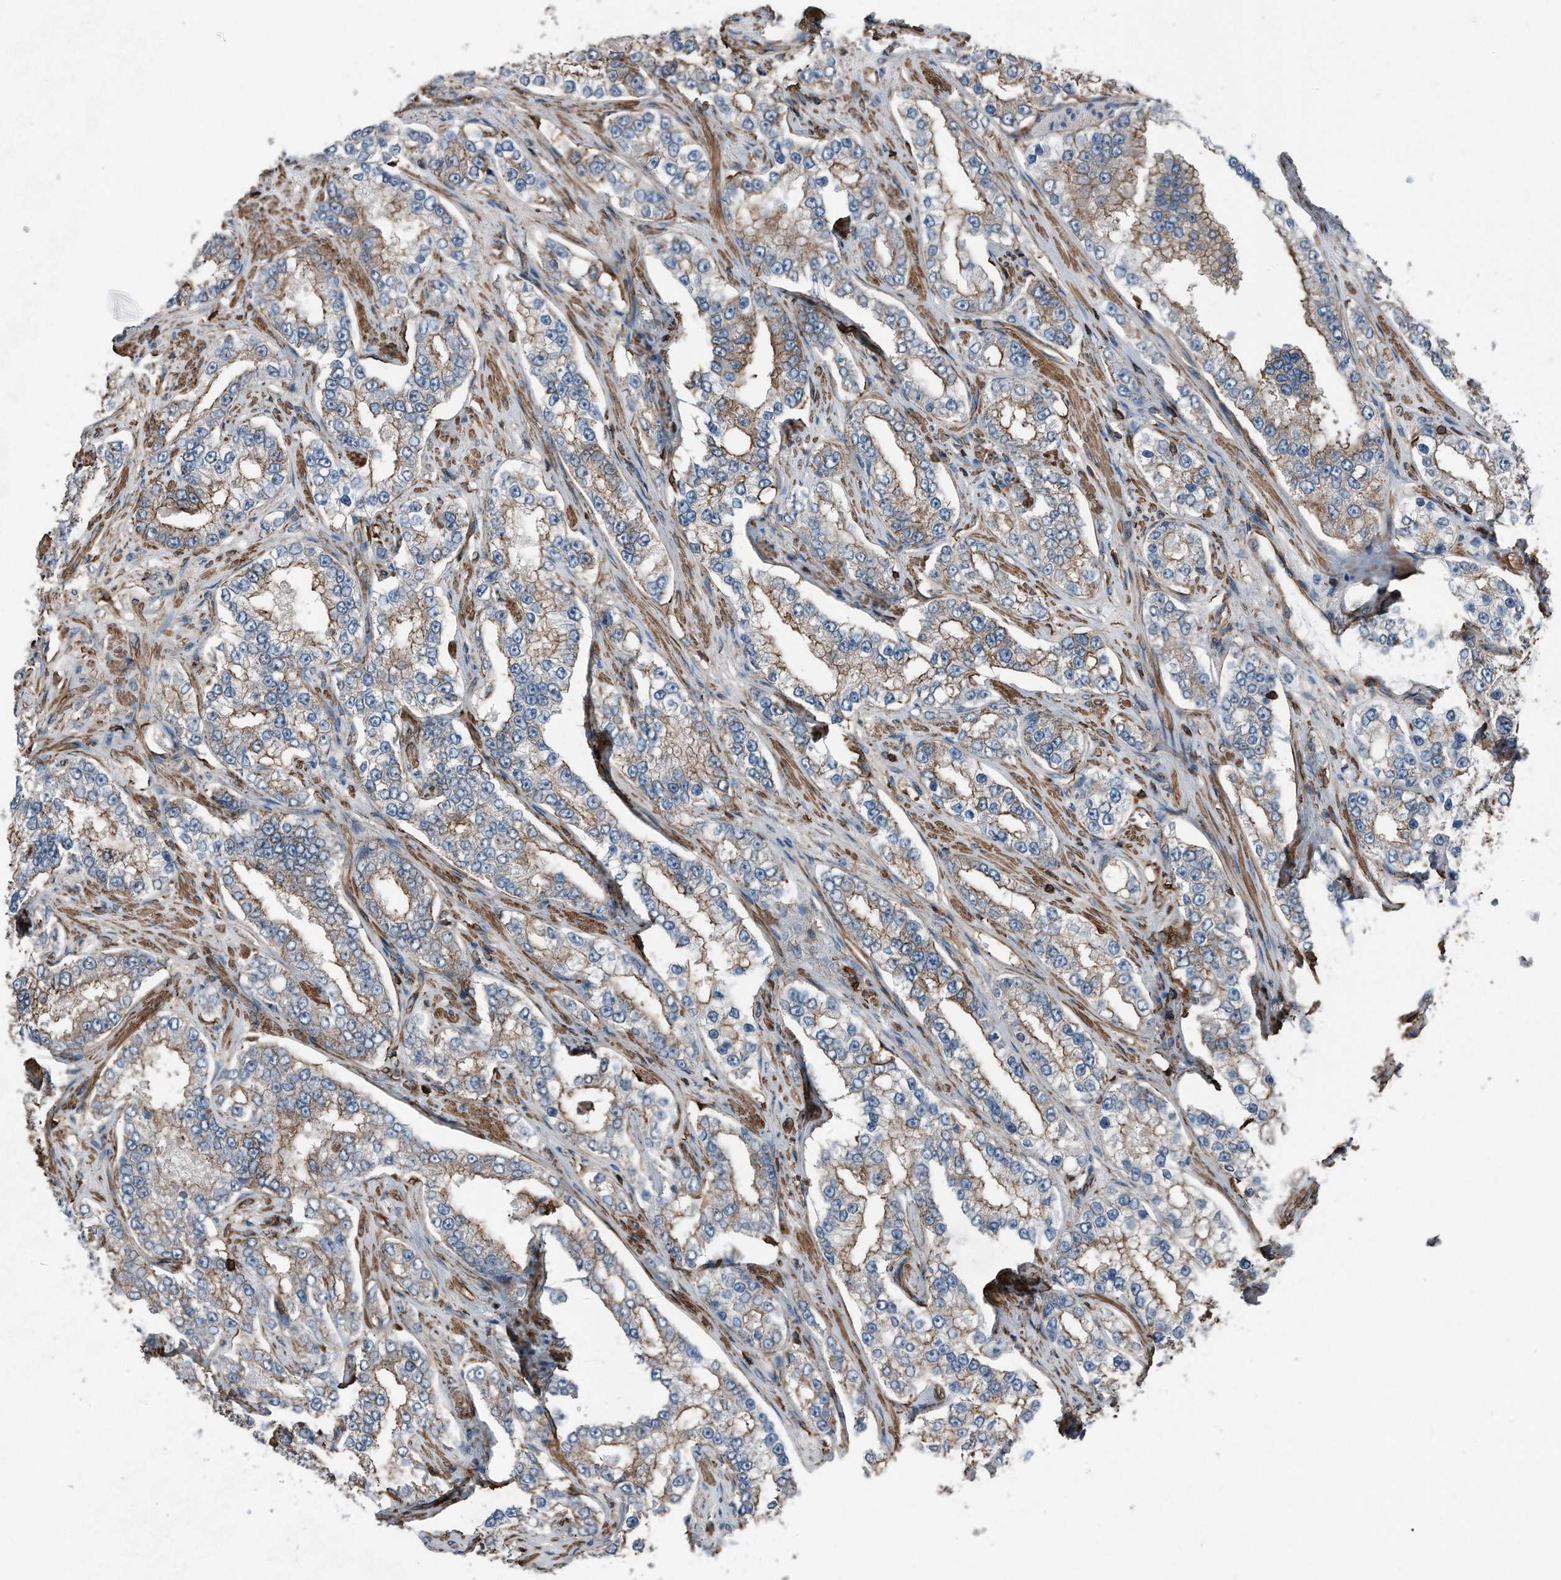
{"staining": {"intensity": "moderate", "quantity": "25%-75%", "location": "cytoplasmic/membranous"}, "tissue": "prostate cancer", "cell_type": "Tumor cells", "image_type": "cancer", "snomed": [{"axis": "morphology", "description": "Normal tissue, NOS"}, {"axis": "morphology", "description": "Adenocarcinoma, High grade"}, {"axis": "topography", "description": "Prostate"}], "caption": "Protein expression by immunohistochemistry exhibits moderate cytoplasmic/membranous expression in approximately 25%-75% of tumor cells in high-grade adenocarcinoma (prostate).", "gene": "RSPO3", "patient": {"sex": "male", "age": 83}}